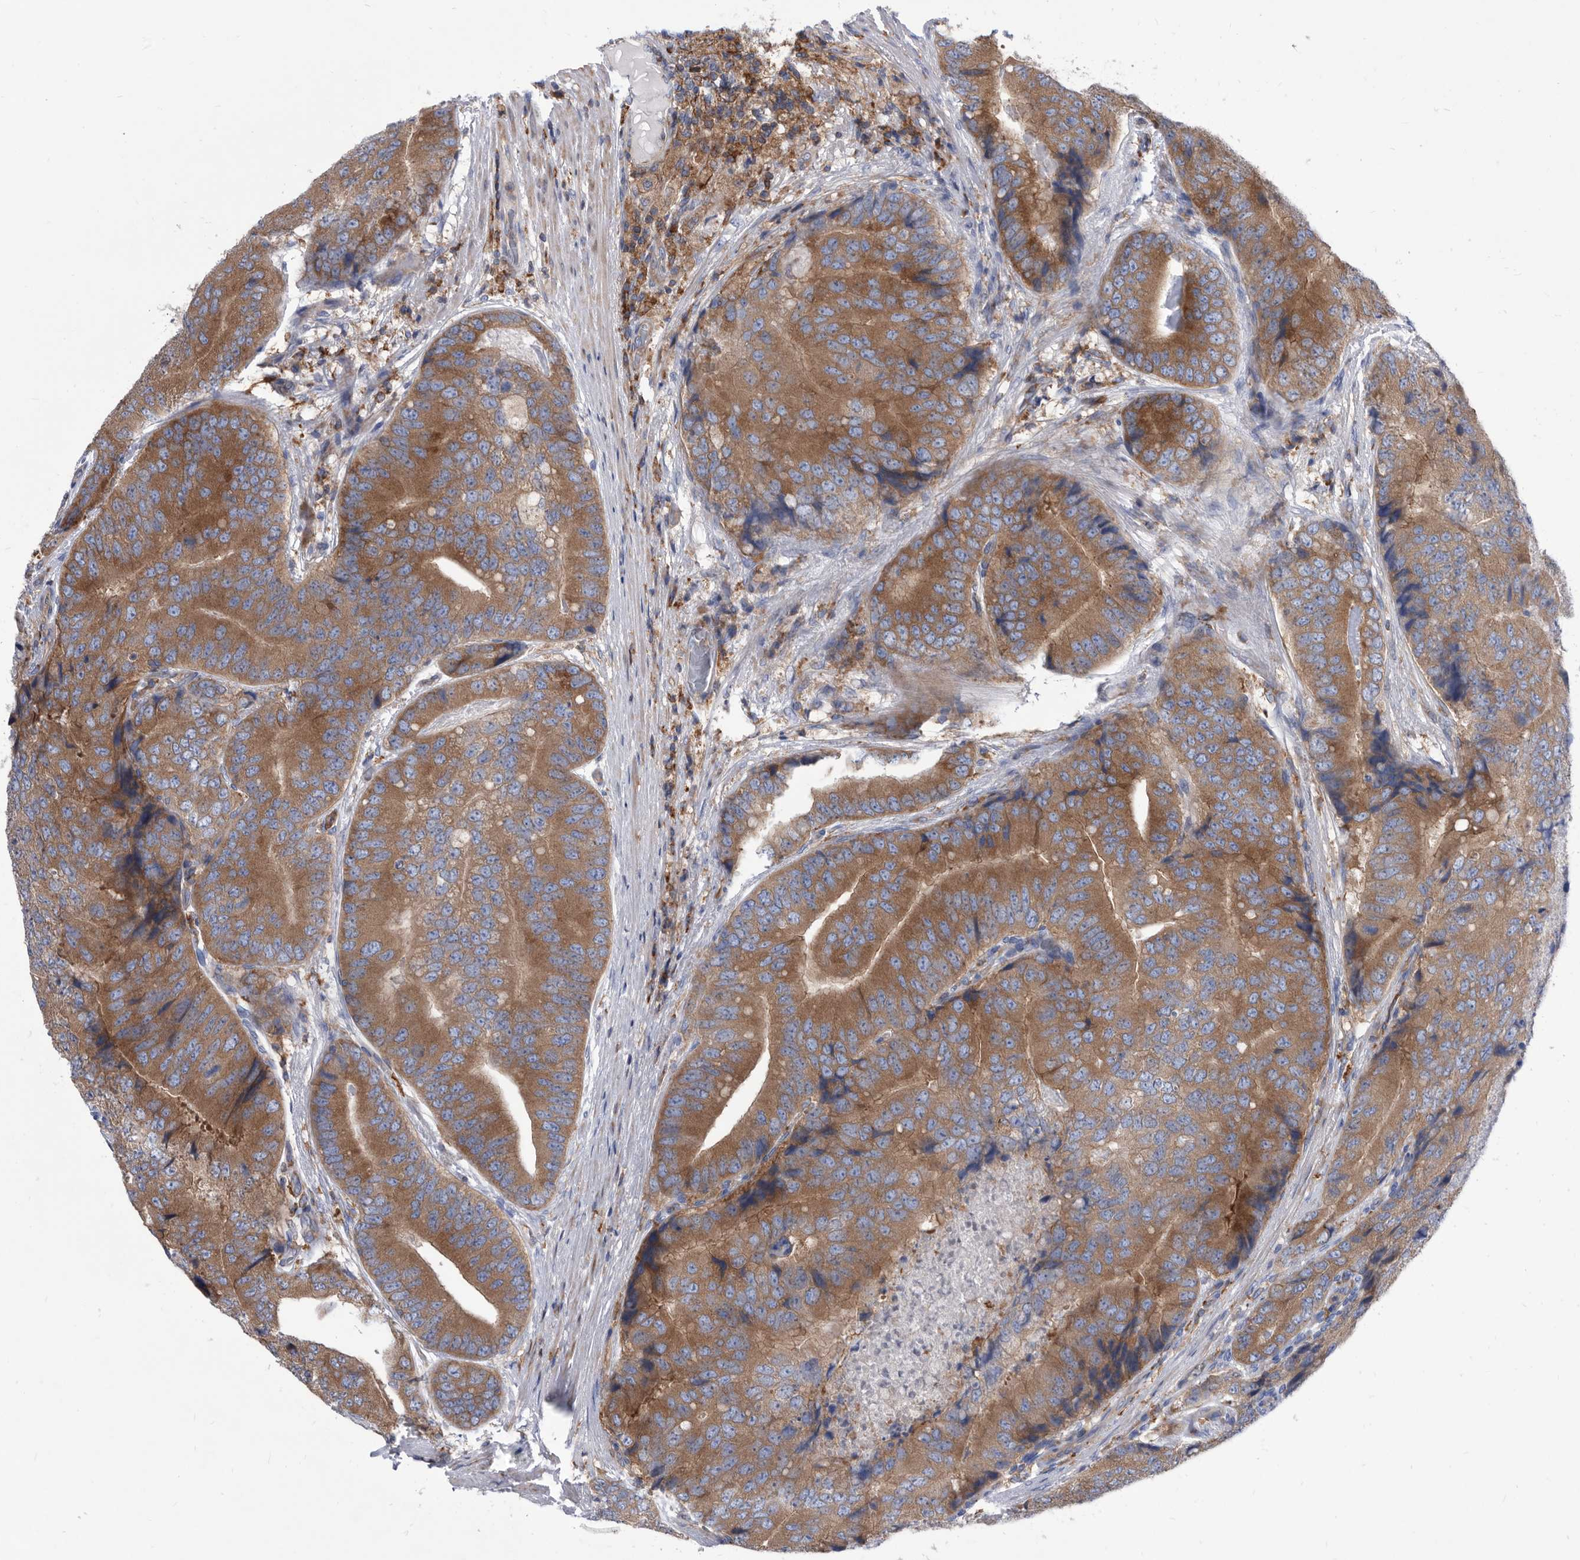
{"staining": {"intensity": "strong", "quantity": "25%-75%", "location": "cytoplasmic/membranous"}, "tissue": "prostate cancer", "cell_type": "Tumor cells", "image_type": "cancer", "snomed": [{"axis": "morphology", "description": "Adenocarcinoma, High grade"}, {"axis": "topography", "description": "Prostate"}], "caption": "This image displays immunohistochemistry staining of human prostate high-grade adenocarcinoma, with high strong cytoplasmic/membranous positivity in approximately 25%-75% of tumor cells.", "gene": "SMG7", "patient": {"sex": "male", "age": 70}}